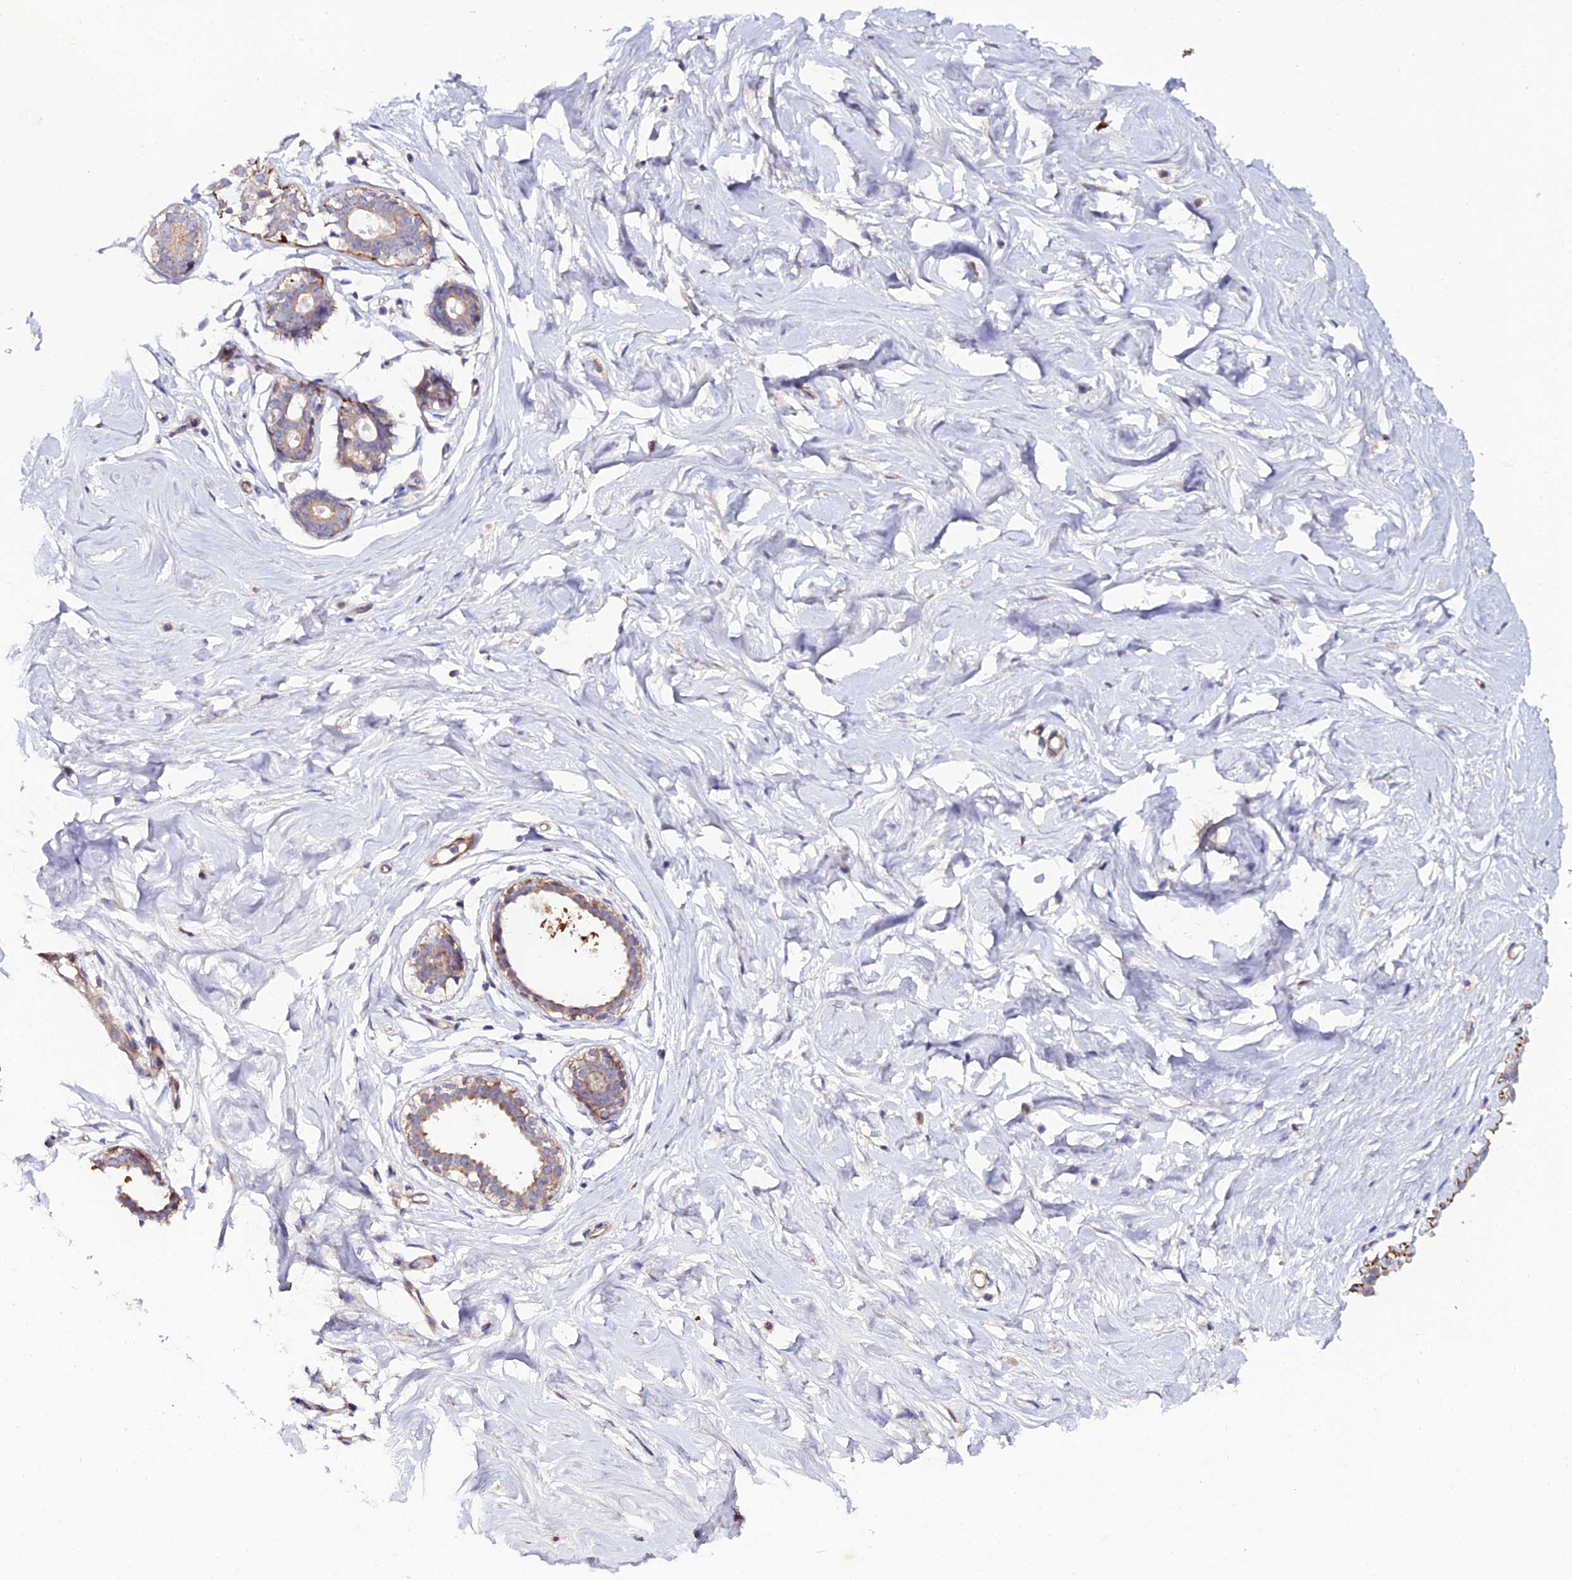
{"staining": {"intensity": "negative", "quantity": "none", "location": "none"}, "tissue": "breast", "cell_type": "Adipocytes", "image_type": "normal", "snomed": [{"axis": "morphology", "description": "Normal tissue, NOS"}, {"axis": "morphology", "description": "Adenoma, NOS"}, {"axis": "topography", "description": "Breast"}], "caption": "Immunohistochemical staining of normal human breast exhibits no significant positivity in adipocytes.", "gene": "ARL6IP1", "patient": {"sex": "female", "age": 23}}